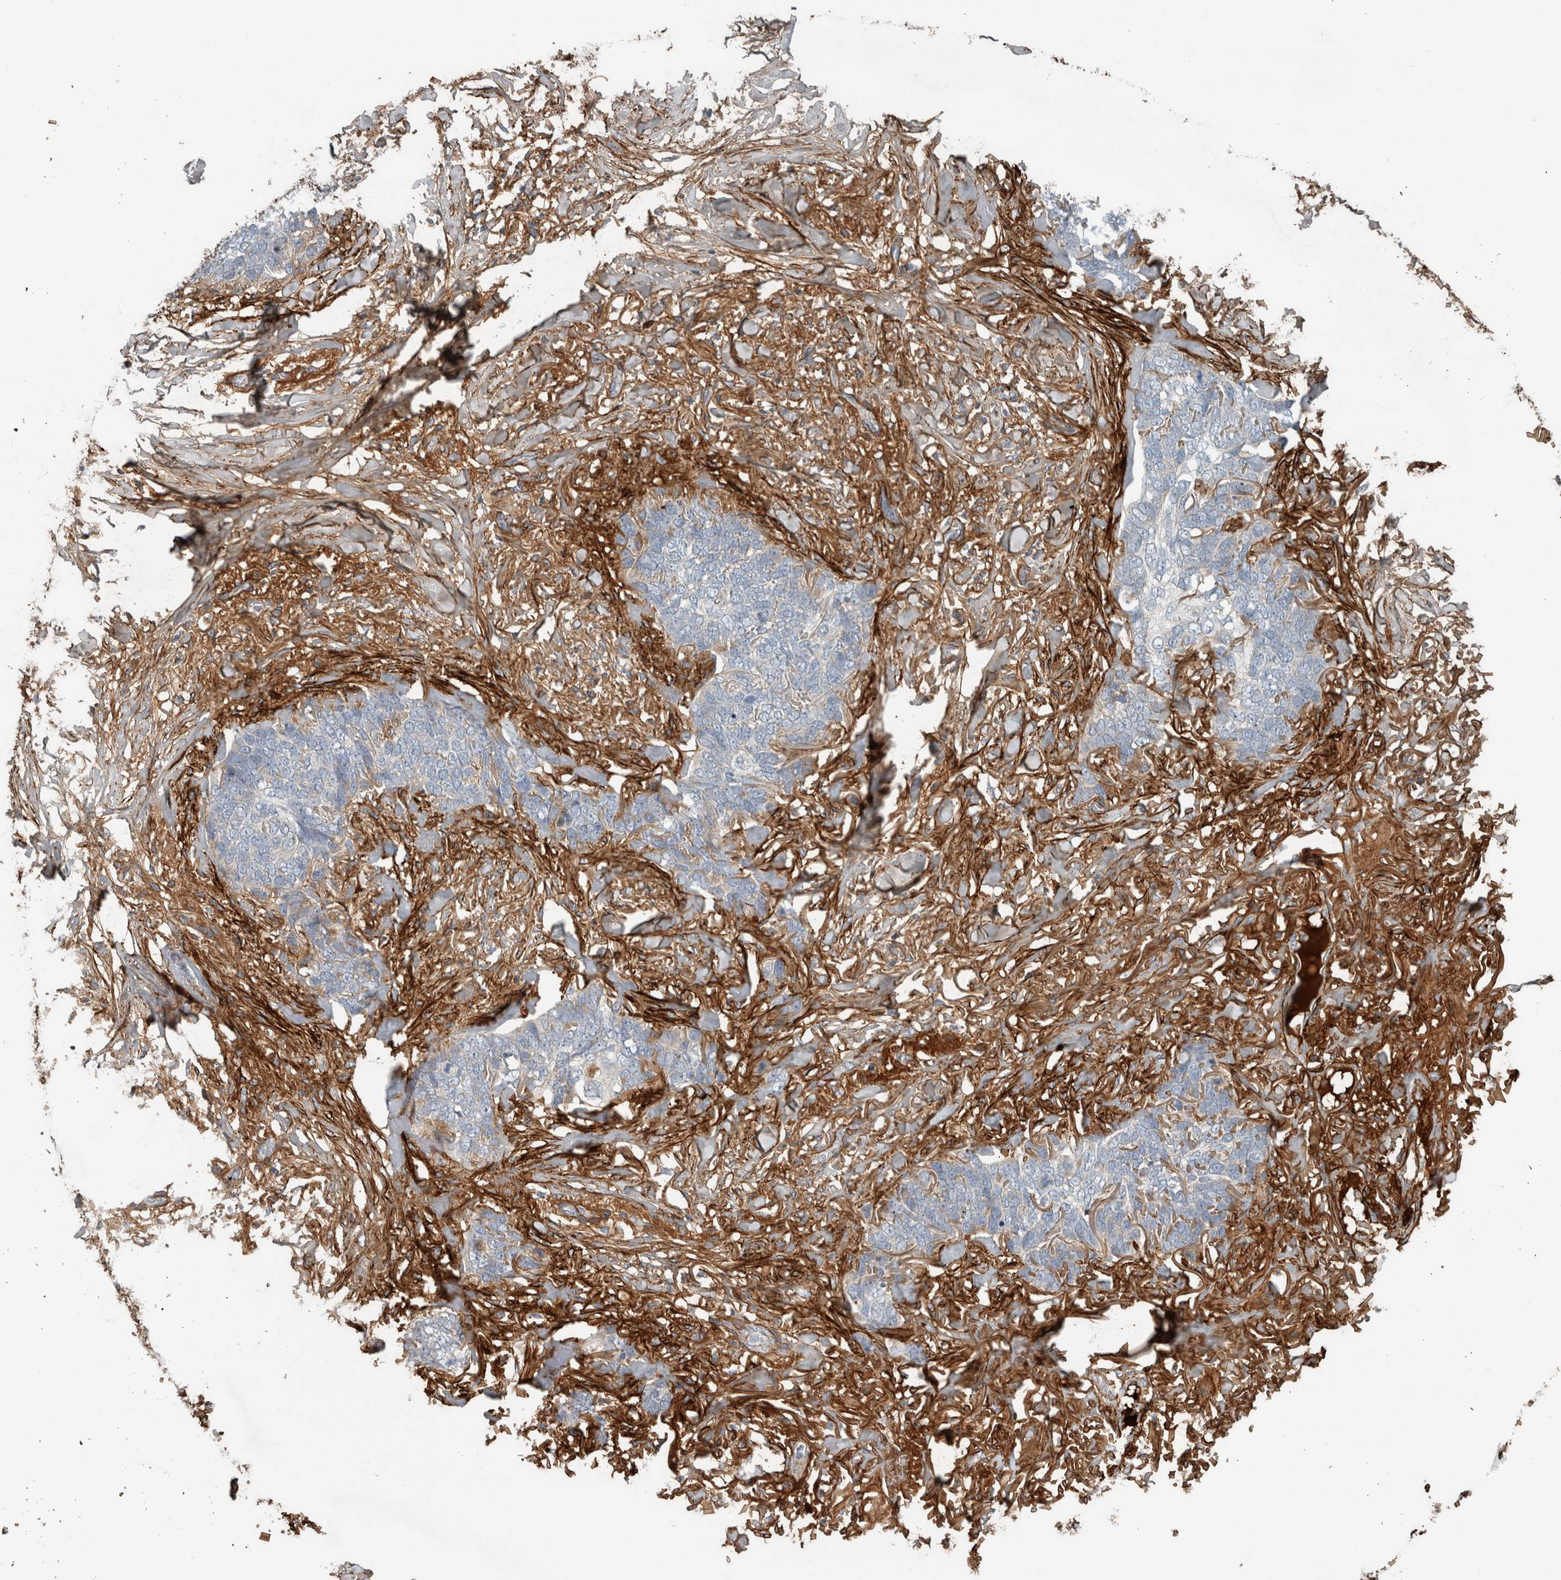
{"staining": {"intensity": "negative", "quantity": "none", "location": "none"}, "tissue": "skin cancer", "cell_type": "Tumor cells", "image_type": "cancer", "snomed": [{"axis": "morphology", "description": "Normal tissue, NOS"}, {"axis": "morphology", "description": "Basal cell carcinoma"}, {"axis": "topography", "description": "Skin"}], "caption": "Human skin cancer (basal cell carcinoma) stained for a protein using immunohistochemistry exhibits no expression in tumor cells.", "gene": "FN1", "patient": {"sex": "male", "age": 77}}